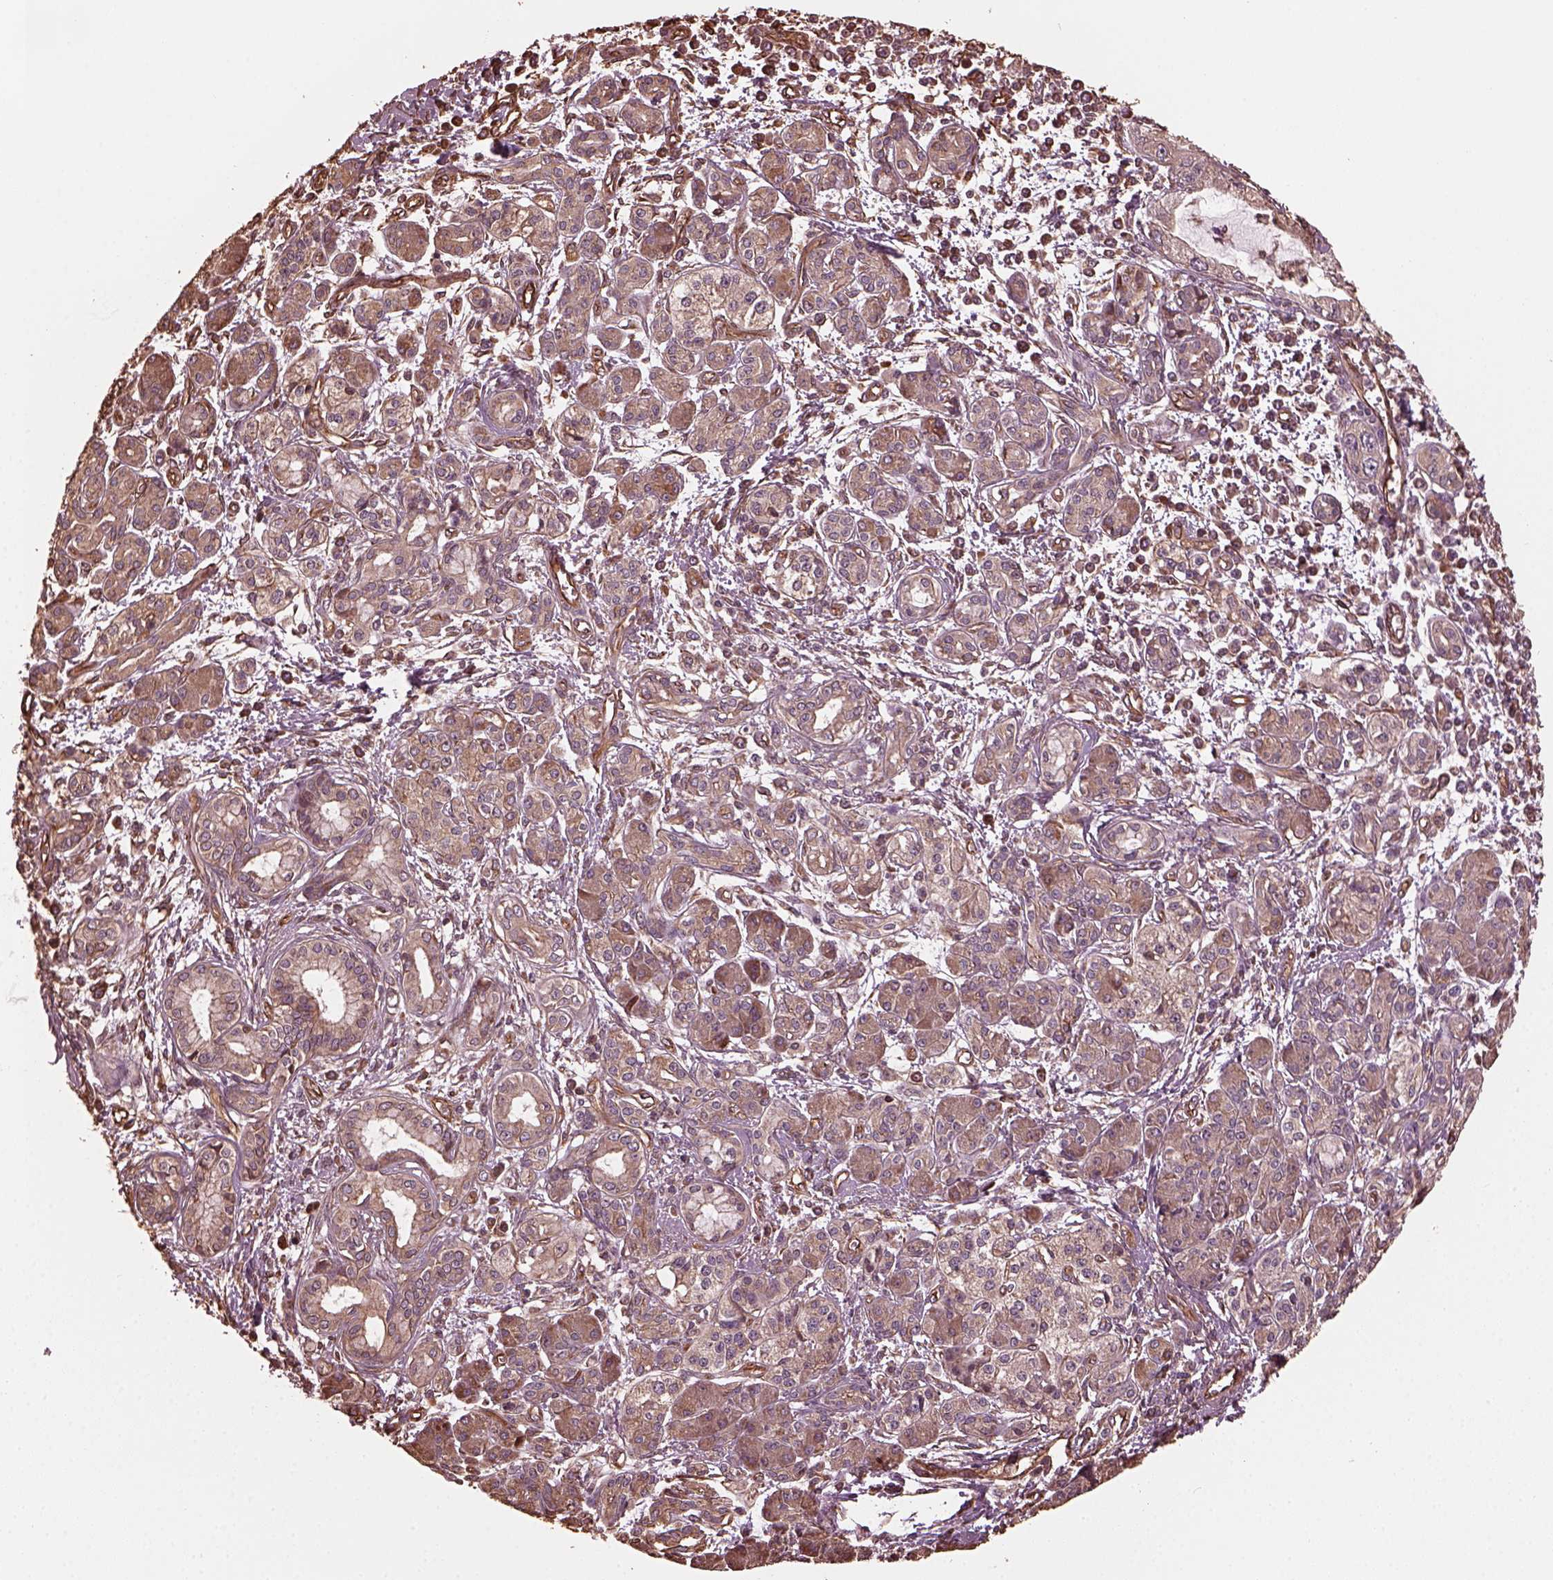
{"staining": {"intensity": "weak", "quantity": "25%-75%", "location": "cytoplasmic/membranous"}, "tissue": "pancreatic cancer", "cell_type": "Tumor cells", "image_type": "cancer", "snomed": [{"axis": "morphology", "description": "Adenocarcinoma, NOS"}, {"axis": "topography", "description": "Pancreas"}], "caption": "This photomicrograph demonstrates pancreatic cancer stained with immunohistochemistry to label a protein in brown. The cytoplasmic/membranous of tumor cells show weak positivity for the protein. Nuclei are counter-stained blue.", "gene": "GTPBP1", "patient": {"sex": "male", "age": 70}}